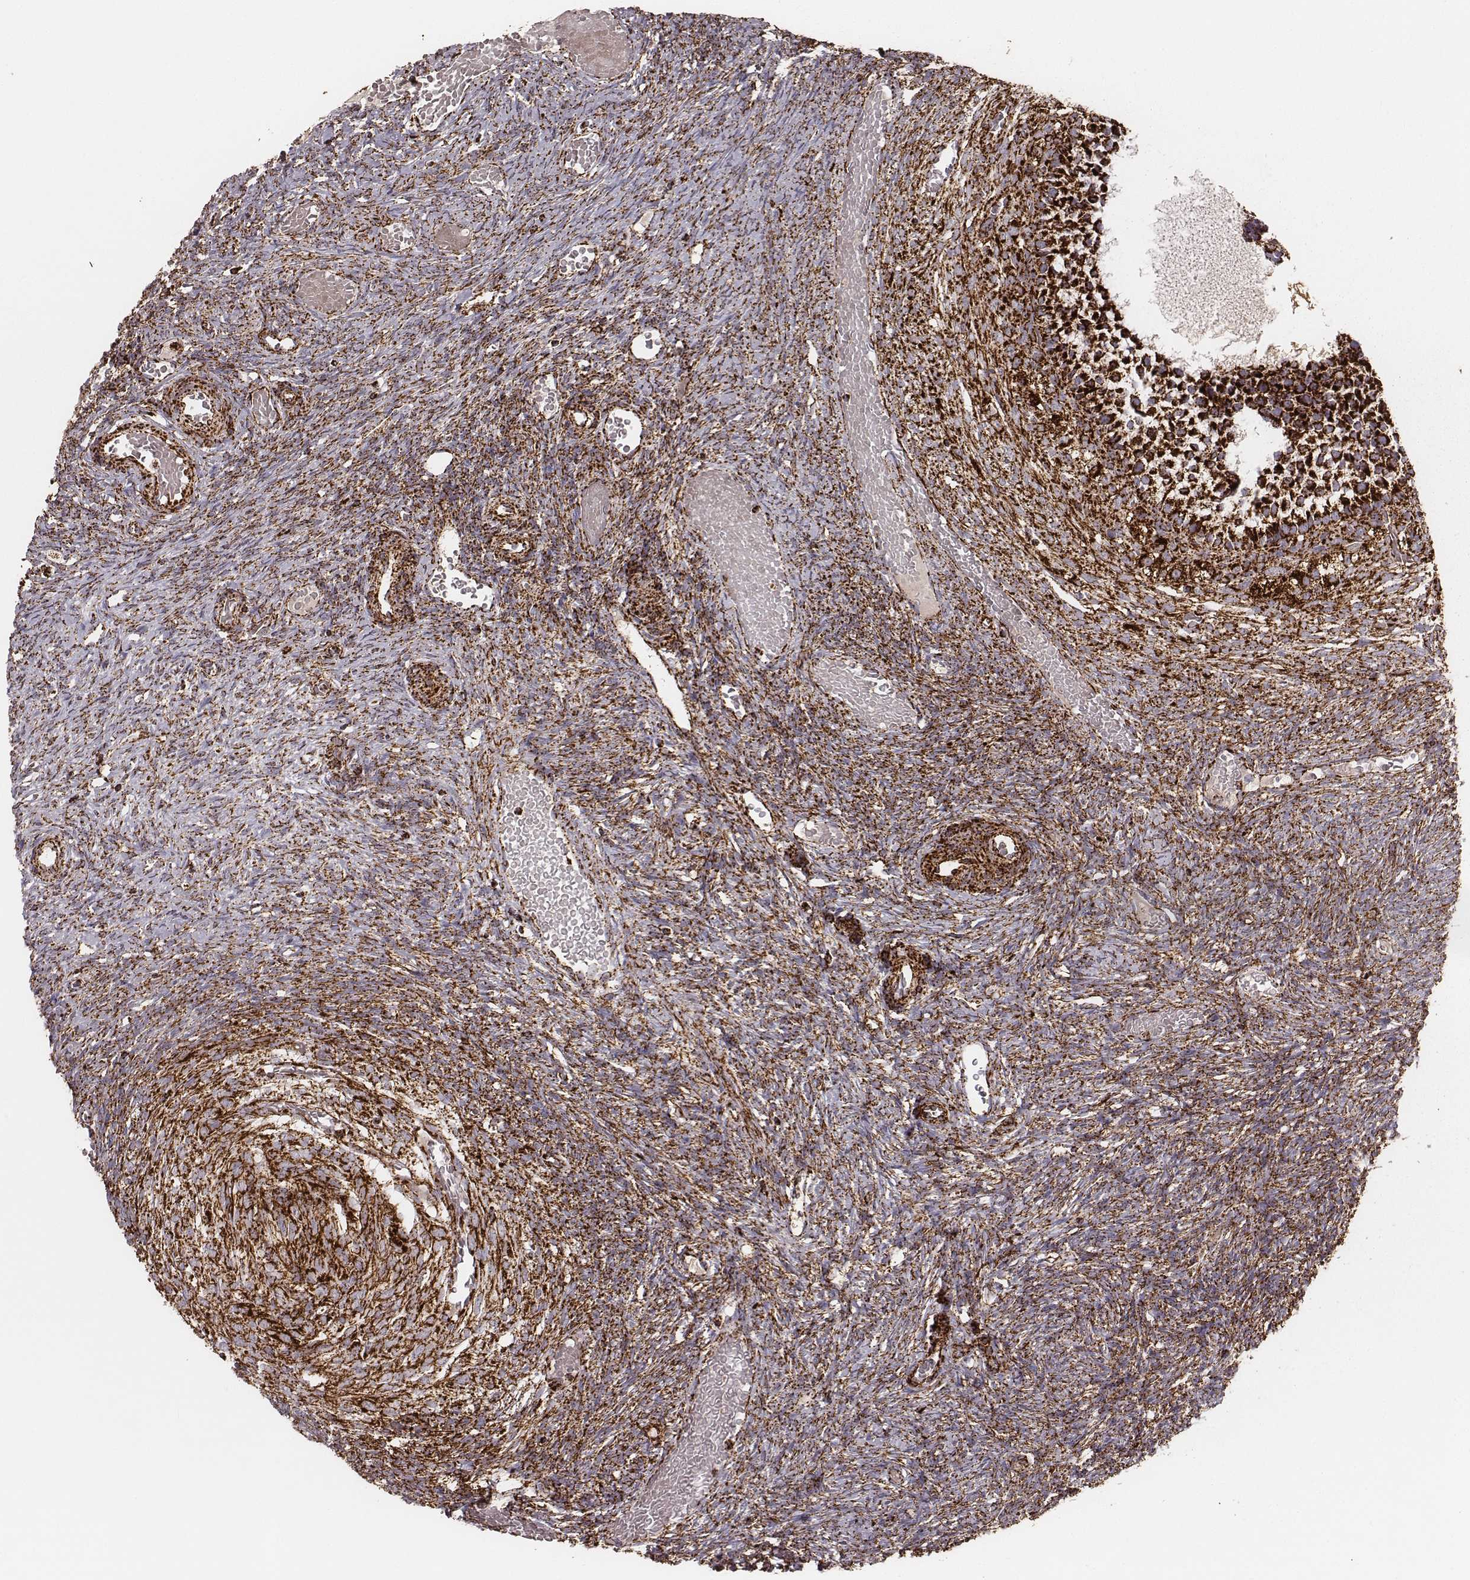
{"staining": {"intensity": "strong", "quantity": ">75%", "location": "cytoplasmic/membranous"}, "tissue": "ovary", "cell_type": "Ovarian stroma cells", "image_type": "normal", "snomed": [{"axis": "morphology", "description": "Normal tissue, NOS"}, {"axis": "topography", "description": "Ovary"}], "caption": "Immunohistochemical staining of unremarkable ovary exhibits strong cytoplasmic/membranous protein positivity in about >75% of ovarian stroma cells.", "gene": "TUFM", "patient": {"sex": "female", "age": 39}}